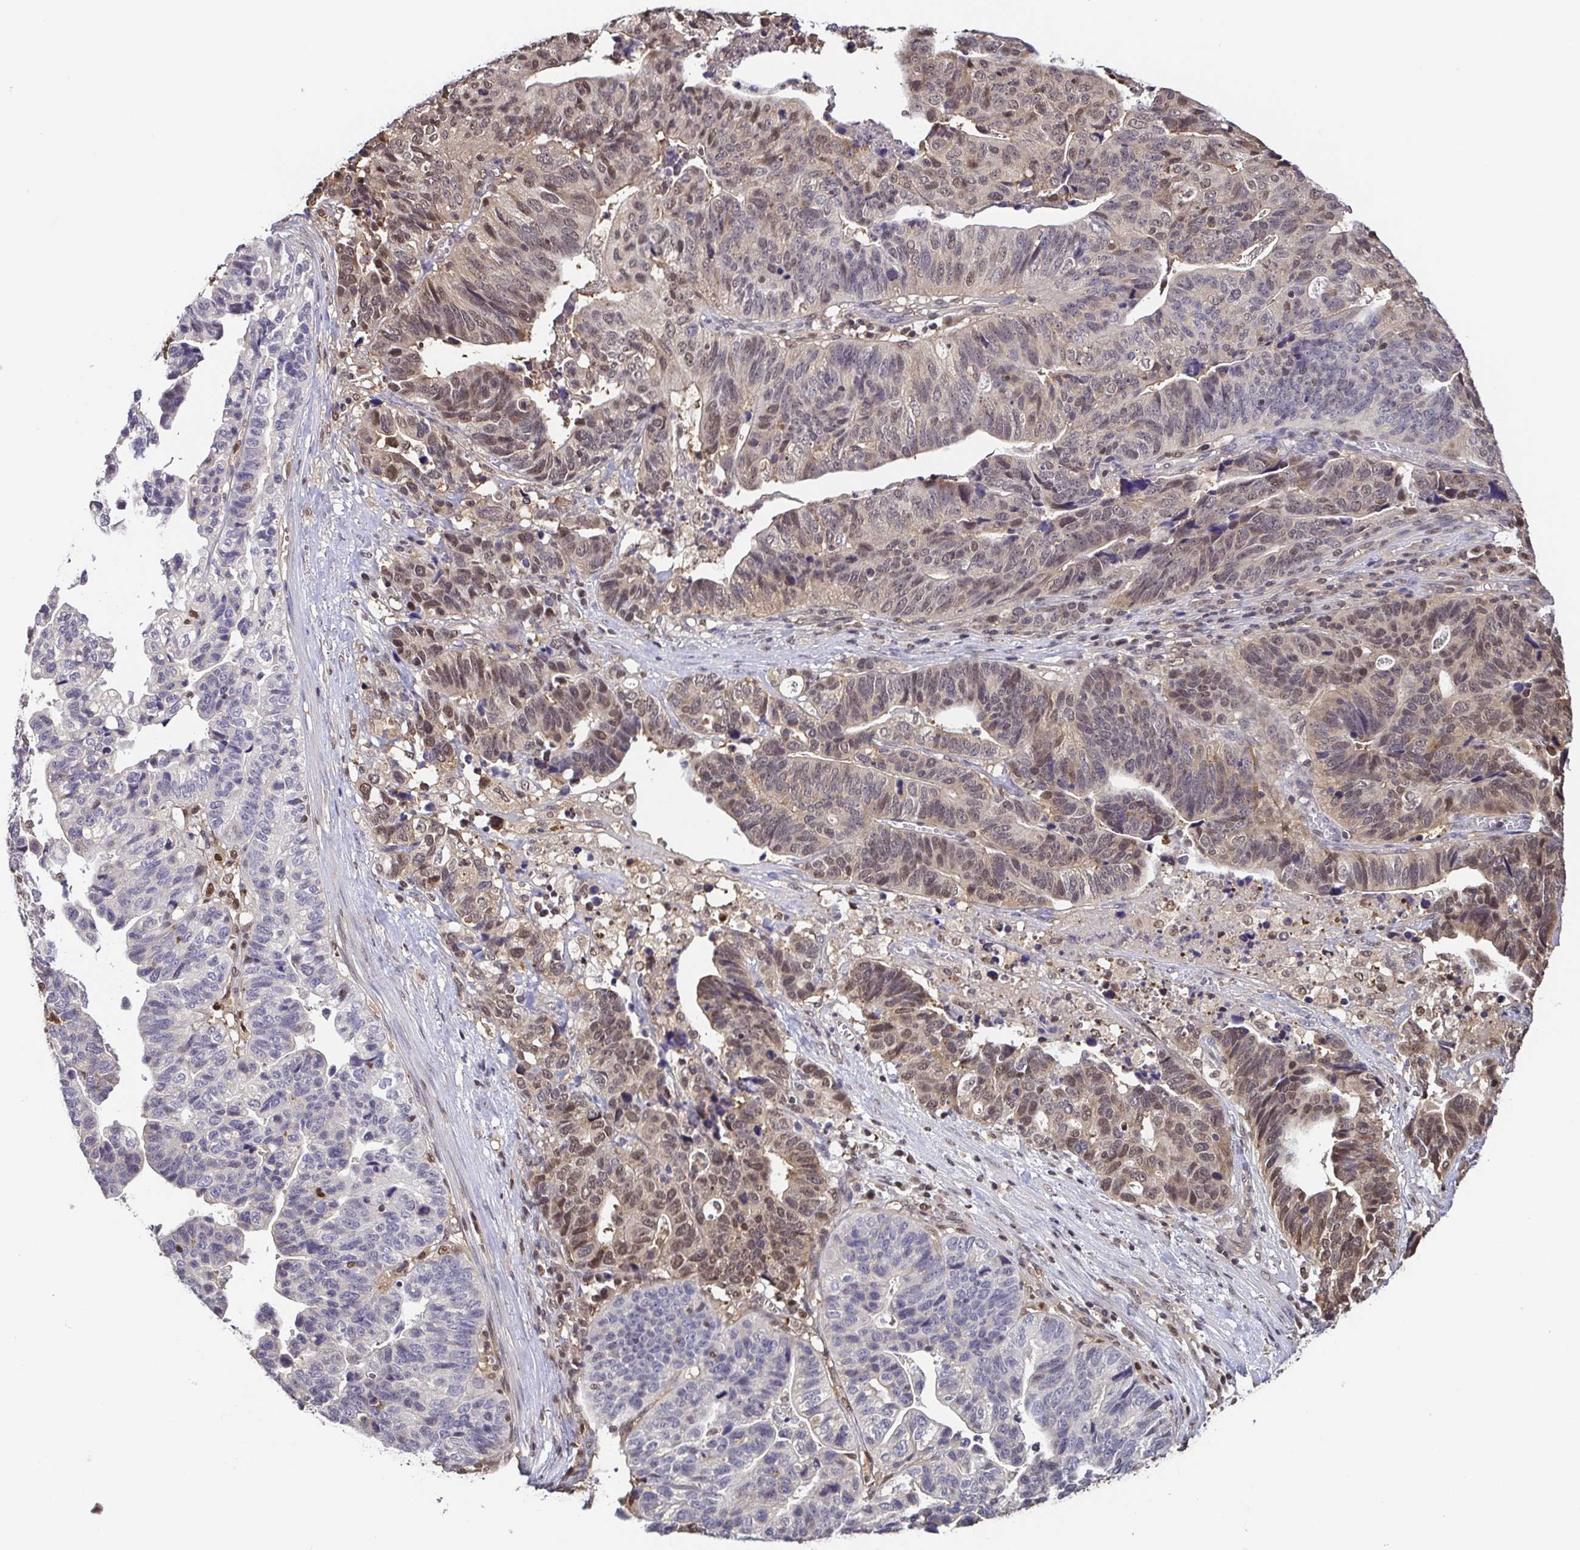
{"staining": {"intensity": "moderate", "quantity": "25%-75%", "location": "cytoplasmic/membranous,nuclear"}, "tissue": "stomach cancer", "cell_type": "Tumor cells", "image_type": "cancer", "snomed": [{"axis": "morphology", "description": "Adenocarcinoma, NOS"}, {"axis": "topography", "description": "Stomach, upper"}], "caption": "The immunohistochemical stain shows moderate cytoplasmic/membranous and nuclear staining in tumor cells of stomach cancer (adenocarcinoma) tissue. The staining is performed using DAB brown chromogen to label protein expression. The nuclei are counter-stained blue using hematoxylin.", "gene": "PSMB9", "patient": {"sex": "female", "age": 67}}